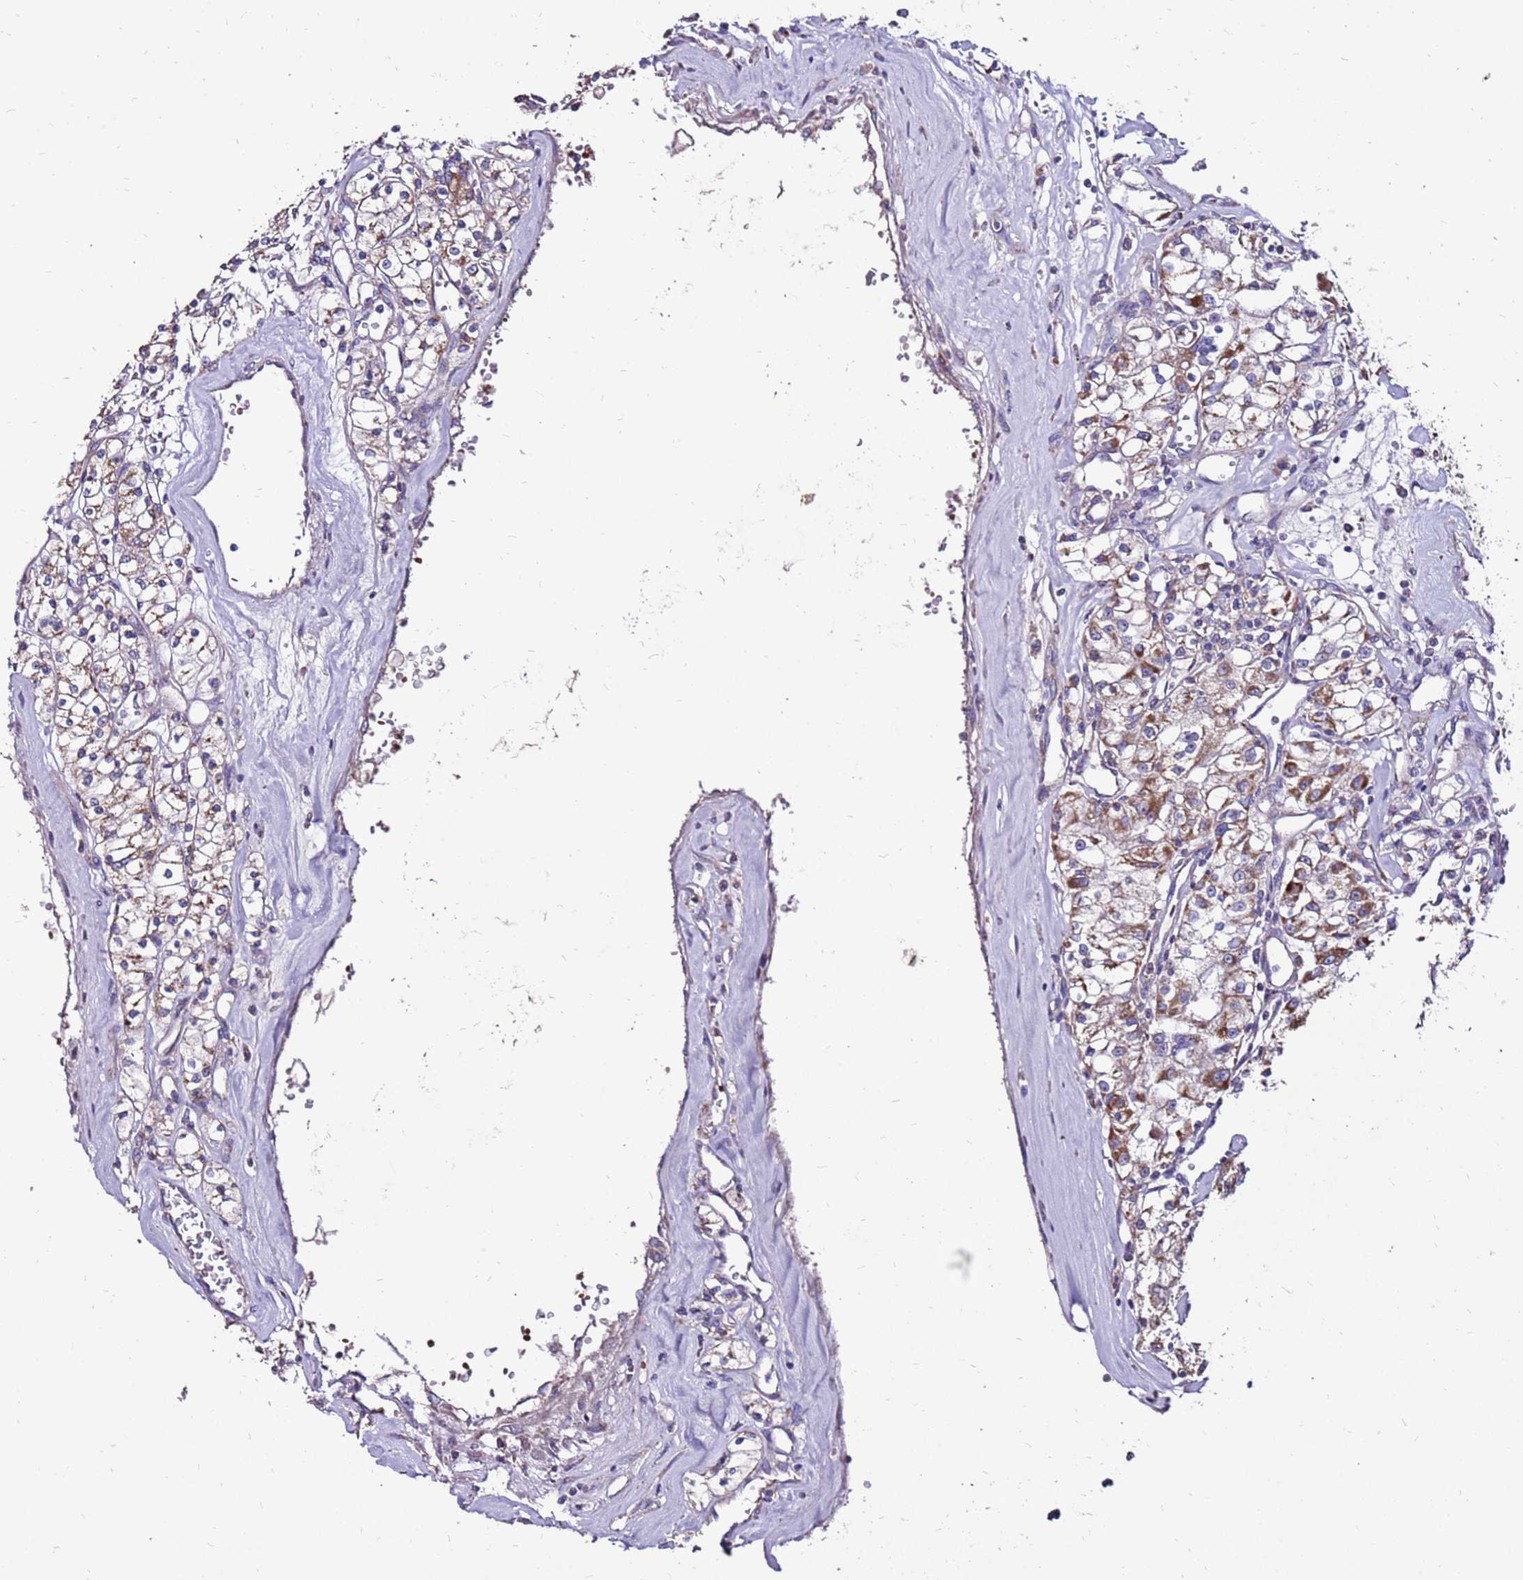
{"staining": {"intensity": "moderate", "quantity": ">75%", "location": "cytoplasmic/membranous"}, "tissue": "renal cancer", "cell_type": "Tumor cells", "image_type": "cancer", "snomed": [{"axis": "morphology", "description": "Adenocarcinoma, NOS"}, {"axis": "topography", "description": "Kidney"}], "caption": "IHC (DAB (3,3'-diaminobenzidine)) staining of renal cancer (adenocarcinoma) shows moderate cytoplasmic/membranous protein expression in about >75% of tumor cells.", "gene": "SPSB3", "patient": {"sex": "female", "age": 59}}